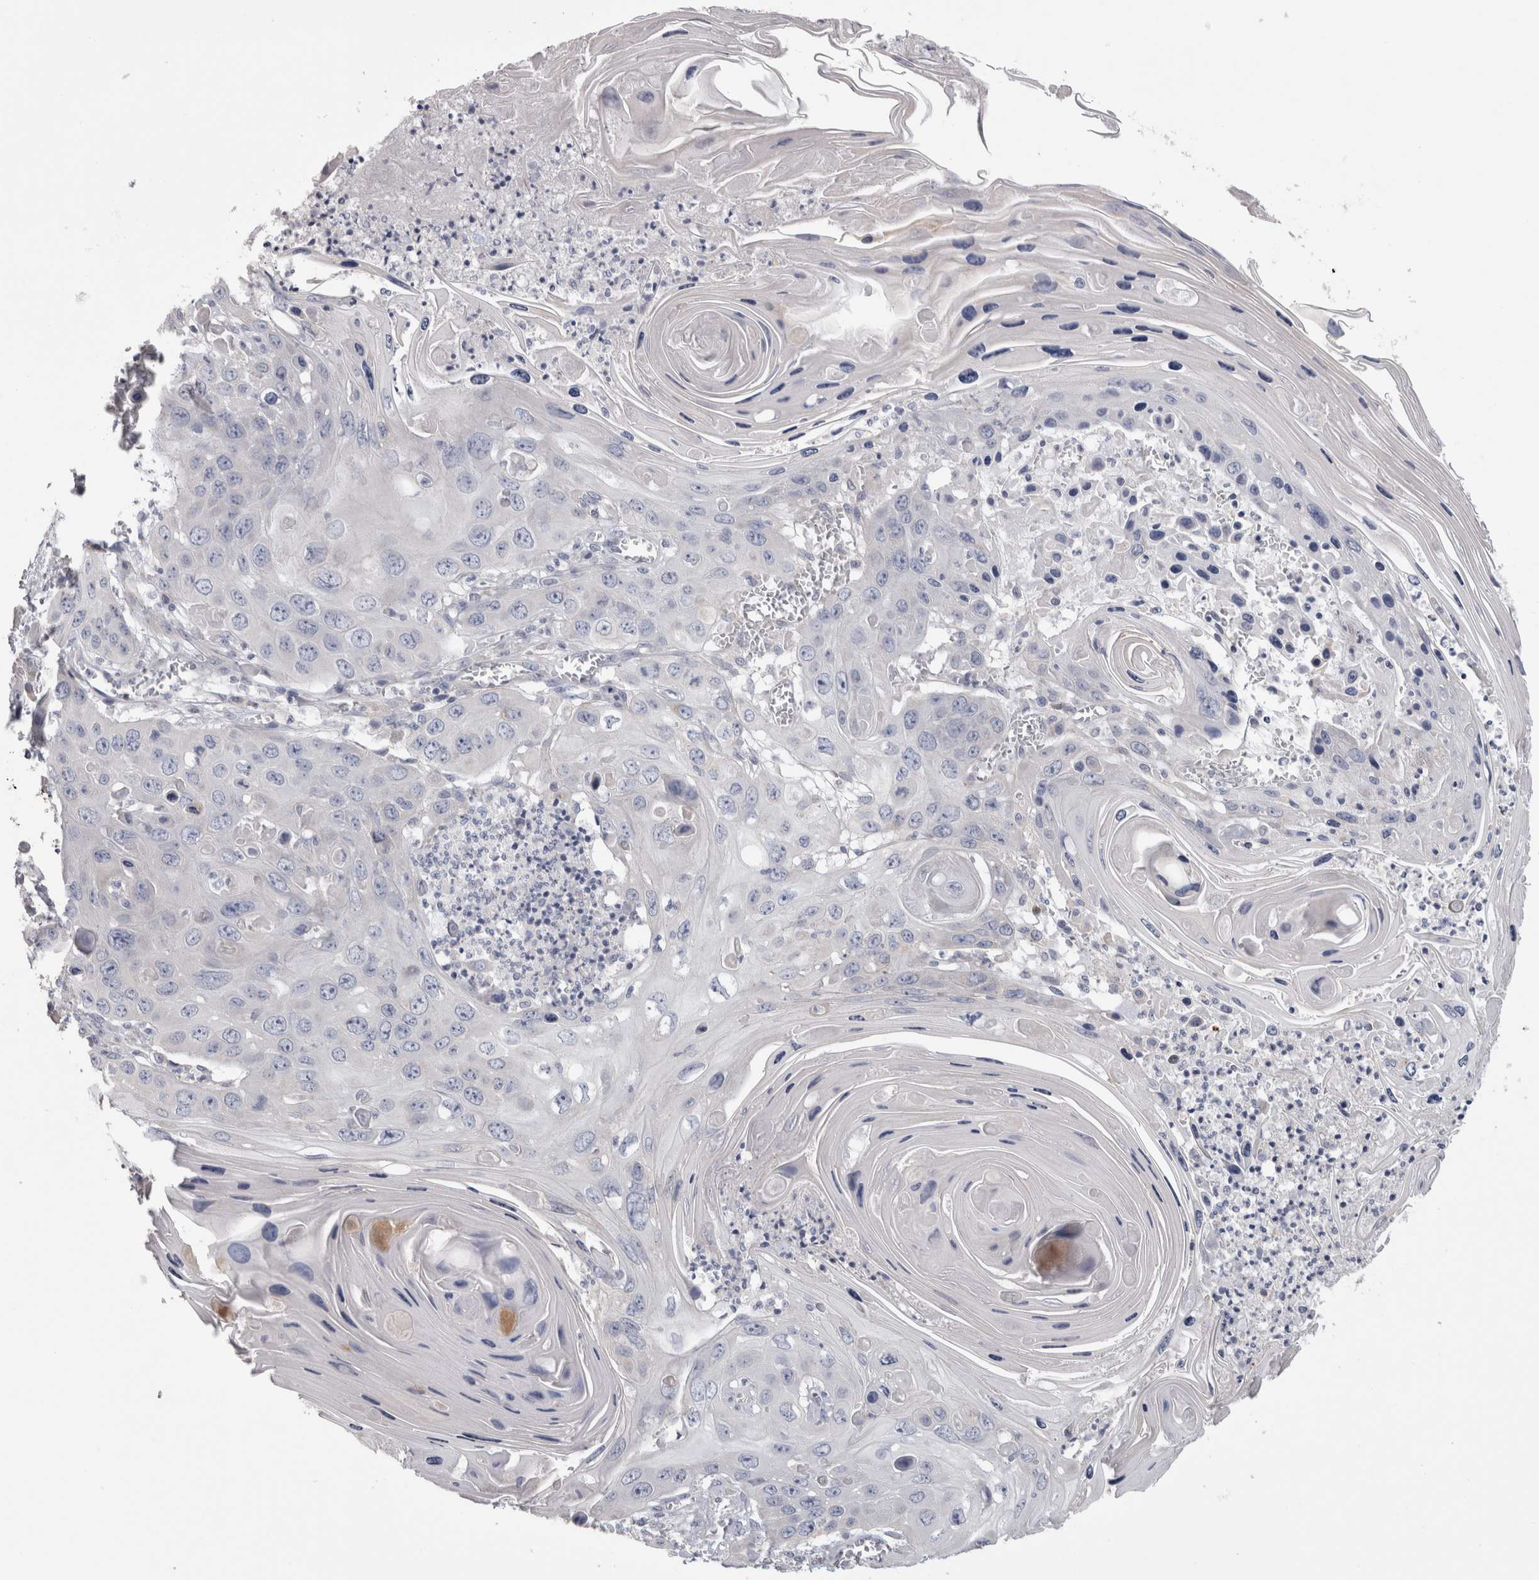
{"staining": {"intensity": "negative", "quantity": "none", "location": "none"}, "tissue": "skin cancer", "cell_type": "Tumor cells", "image_type": "cancer", "snomed": [{"axis": "morphology", "description": "Squamous cell carcinoma, NOS"}, {"axis": "topography", "description": "Skin"}], "caption": "Skin squamous cell carcinoma stained for a protein using immunohistochemistry (IHC) demonstrates no expression tumor cells.", "gene": "IL33", "patient": {"sex": "male", "age": 55}}